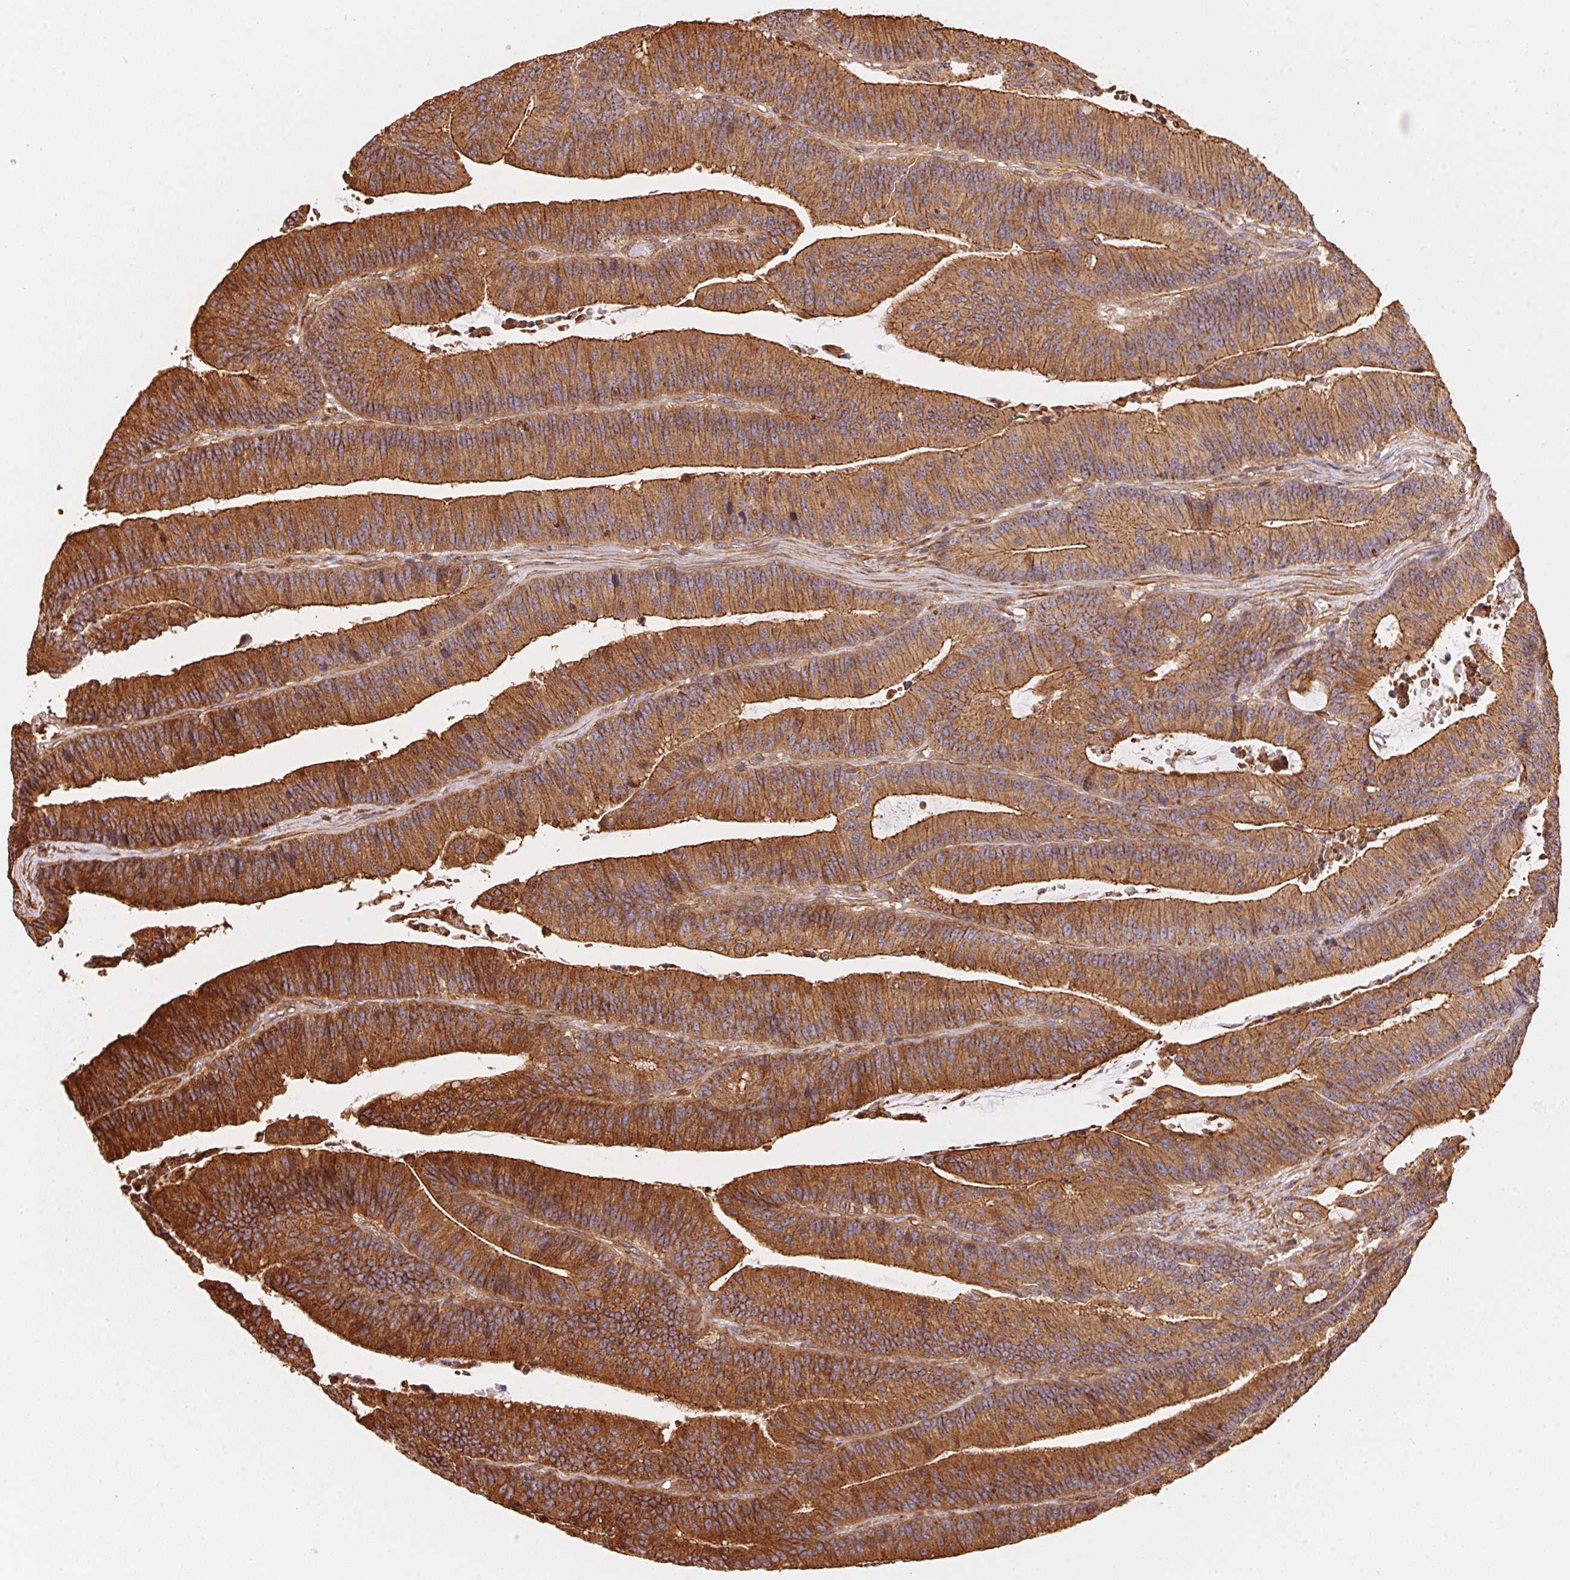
{"staining": {"intensity": "moderate", "quantity": ">75%", "location": "cytoplasmic/membranous"}, "tissue": "colorectal cancer", "cell_type": "Tumor cells", "image_type": "cancer", "snomed": [{"axis": "morphology", "description": "Adenocarcinoma, NOS"}, {"axis": "topography", "description": "Colon"}], "caption": "Colorectal cancer (adenocarcinoma) stained with IHC reveals moderate cytoplasmic/membranous positivity in about >75% of tumor cells. The protein of interest is shown in brown color, while the nuclei are stained blue.", "gene": "FRAS1", "patient": {"sex": "female", "age": 78}}